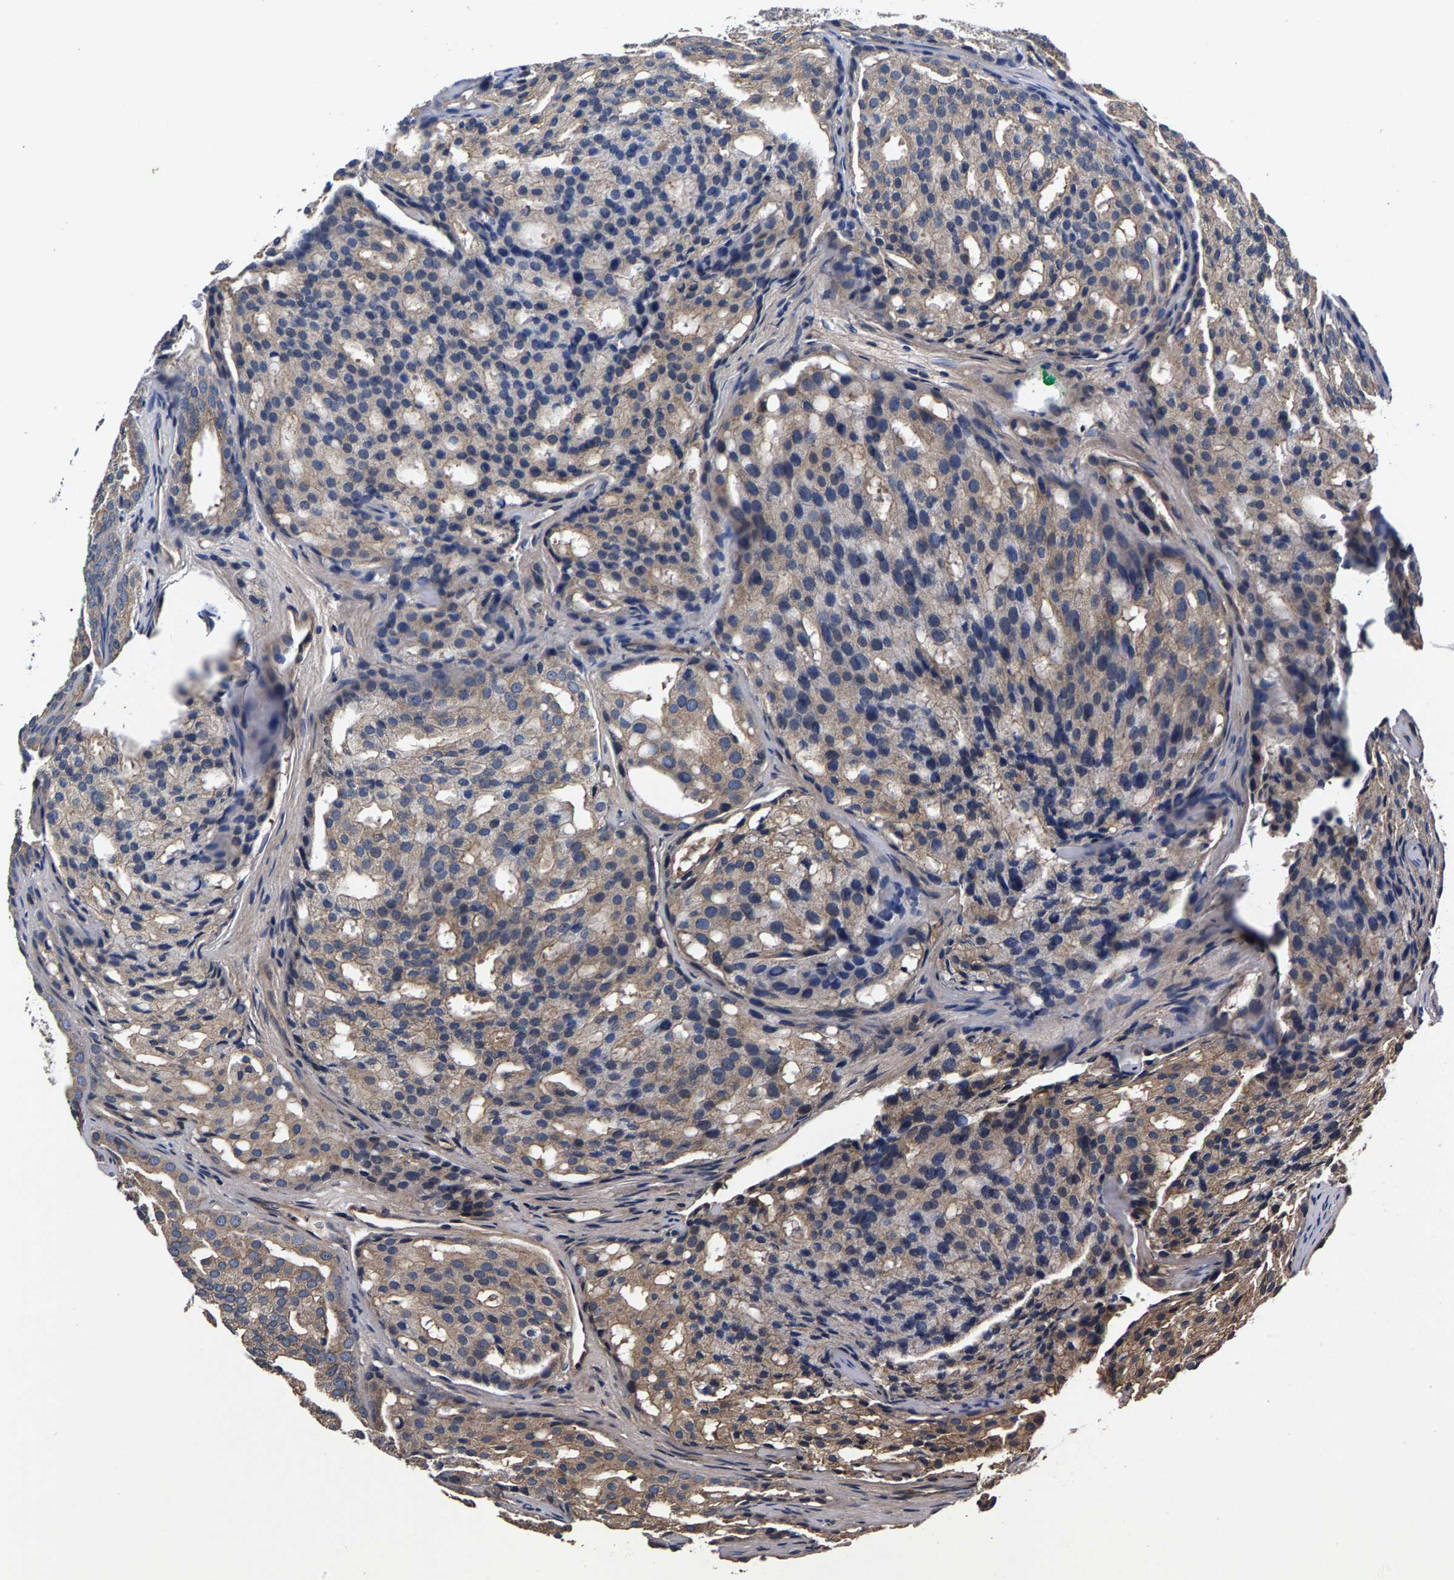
{"staining": {"intensity": "weak", "quantity": ">75%", "location": "cytoplasmic/membranous"}, "tissue": "prostate cancer", "cell_type": "Tumor cells", "image_type": "cancer", "snomed": [{"axis": "morphology", "description": "Adenocarcinoma, High grade"}, {"axis": "topography", "description": "Prostate"}], "caption": "DAB (3,3'-diaminobenzidine) immunohistochemical staining of prostate cancer demonstrates weak cytoplasmic/membranous protein positivity in approximately >75% of tumor cells.", "gene": "MARCHF7", "patient": {"sex": "male", "age": 64}}